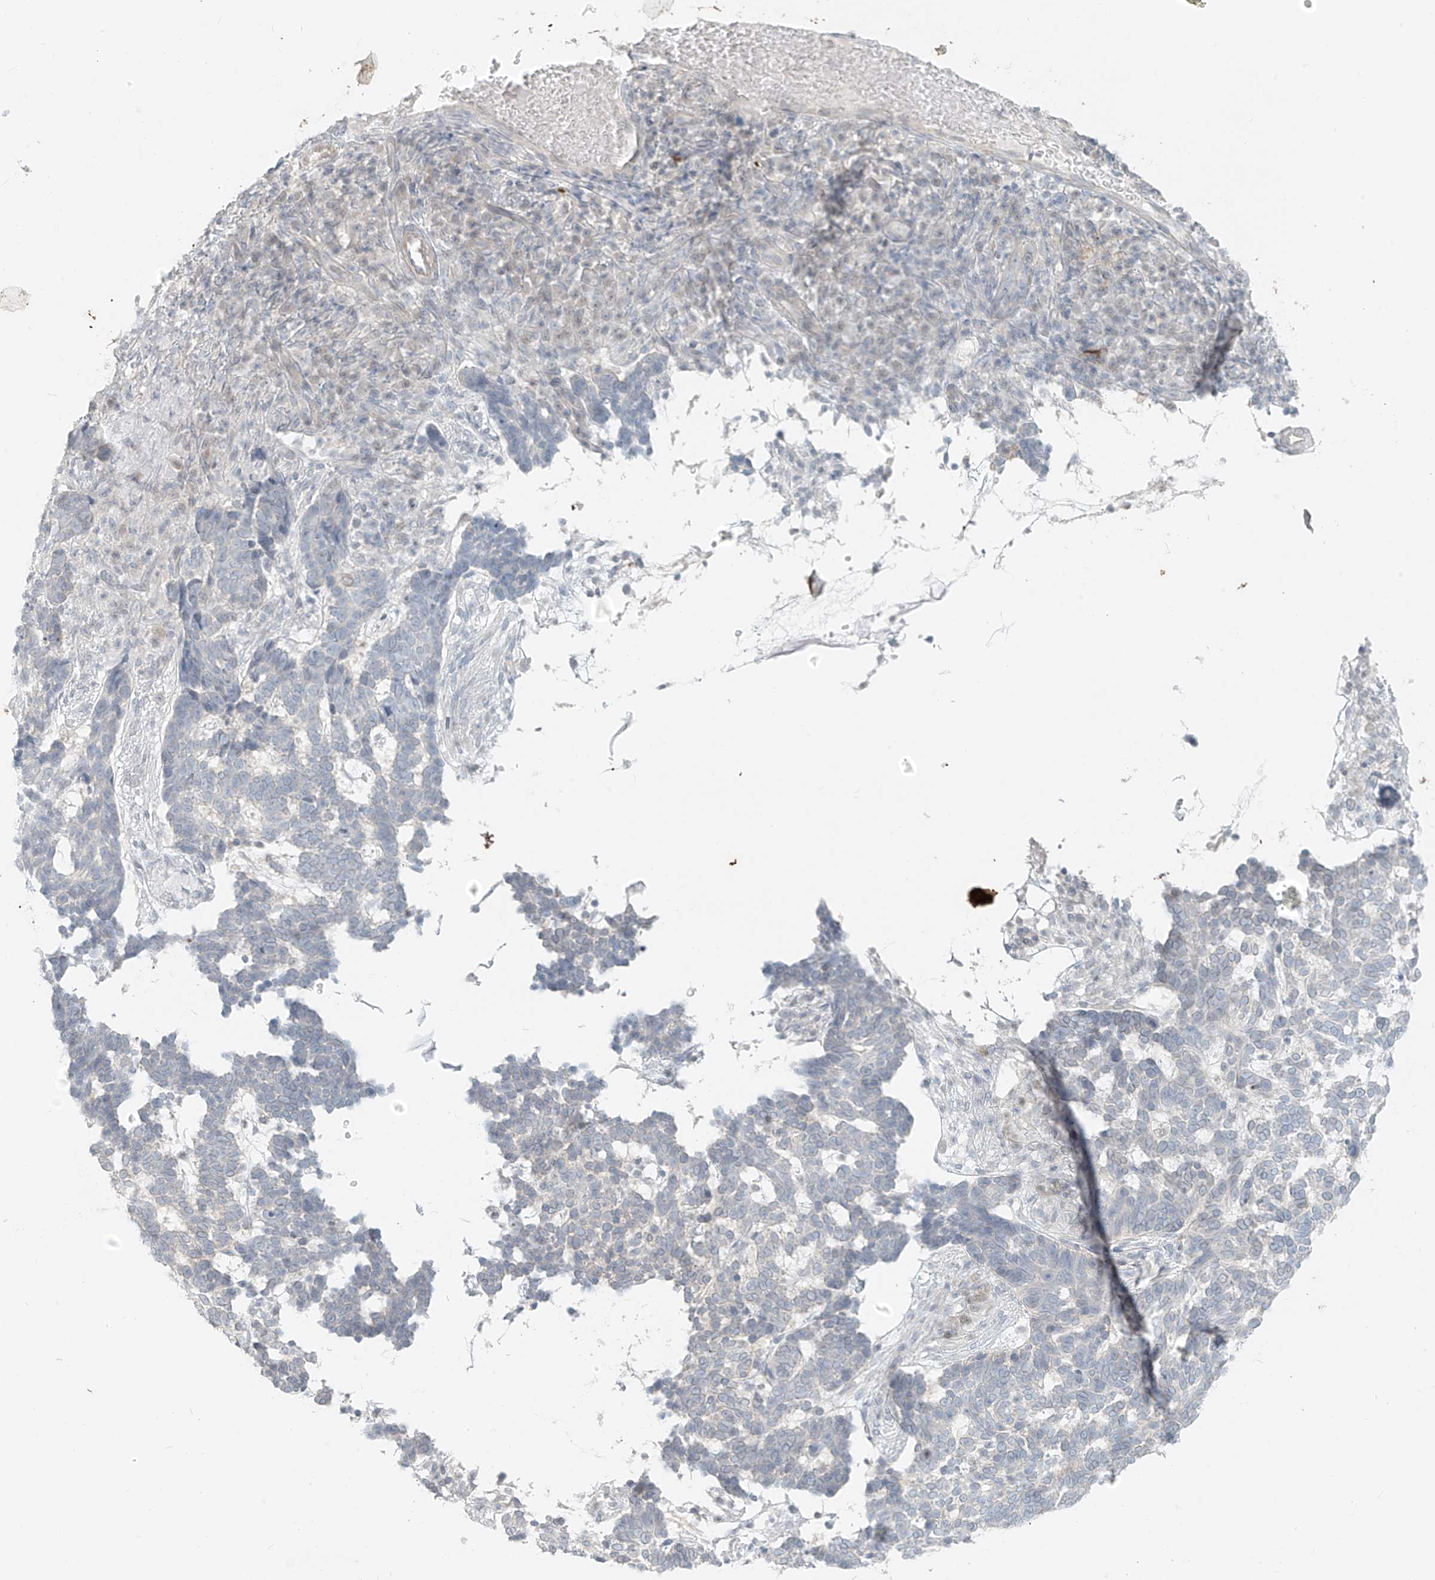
{"staining": {"intensity": "negative", "quantity": "none", "location": "none"}, "tissue": "skin cancer", "cell_type": "Tumor cells", "image_type": "cancer", "snomed": [{"axis": "morphology", "description": "Basal cell carcinoma"}, {"axis": "topography", "description": "Skin"}], "caption": "Skin cancer was stained to show a protein in brown. There is no significant expression in tumor cells.", "gene": "OSBPL7", "patient": {"sex": "male", "age": 85}}